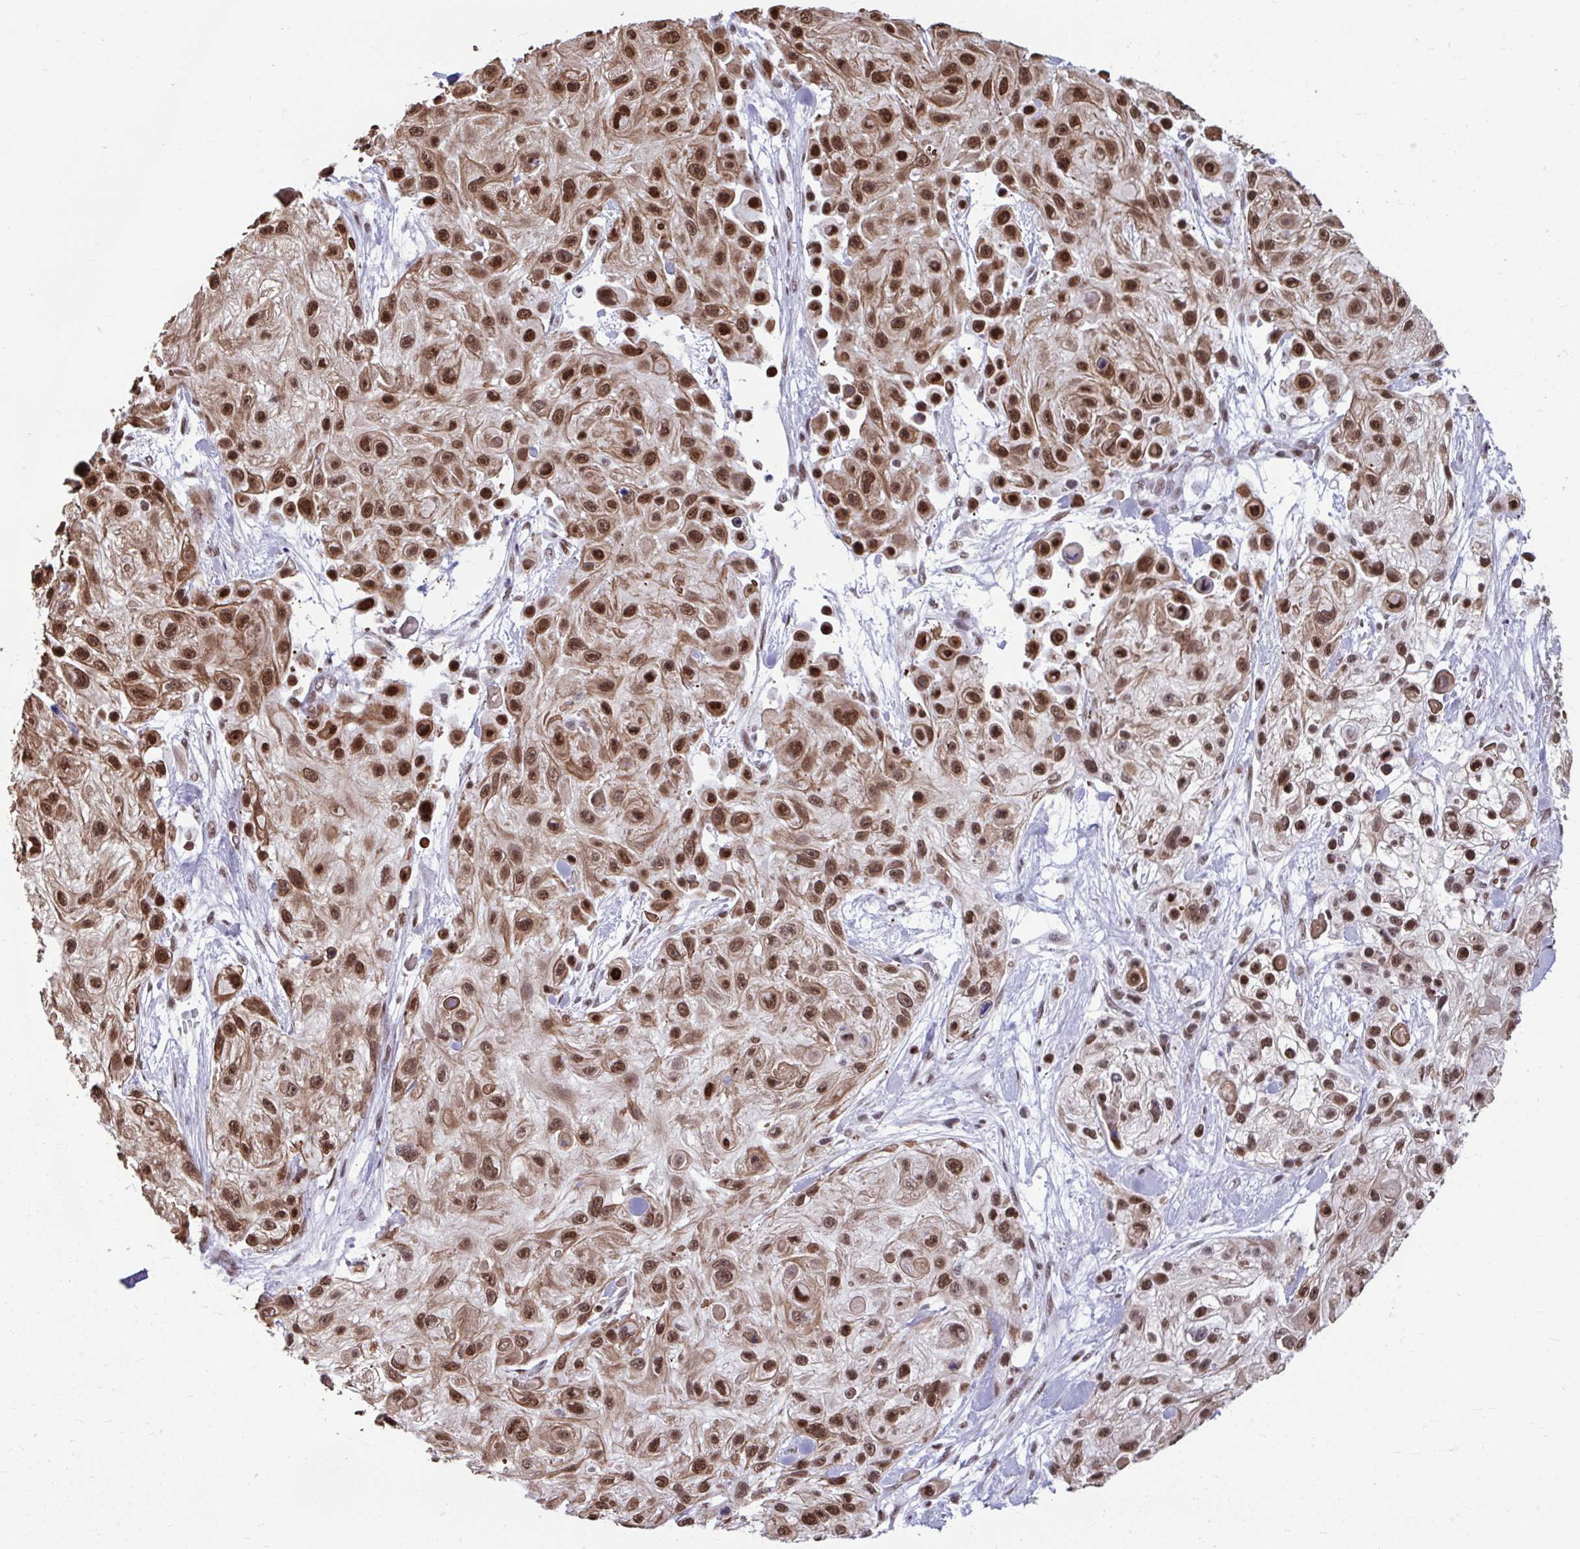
{"staining": {"intensity": "strong", "quantity": ">75%", "location": "cytoplasmic/membranous,nuclear"}, "tissue": "skin cancer", "cell_type": "Tumor cells", "image_type": "cancer", "snomed": [{"axis": "morphology", "description": "Squamous cell carcinoma, NOS"}, {"axis": "topography", "description": "Skin"}], "caption": "Immunohistochemical staining of skin cancer demonstrates high levels of strong cytoplasmic/membranous and nuclear protein staining in approximately >75% of tumor cells.", "gene": "SLC35C2", "patient": {"sex": "male", "age": 67}}